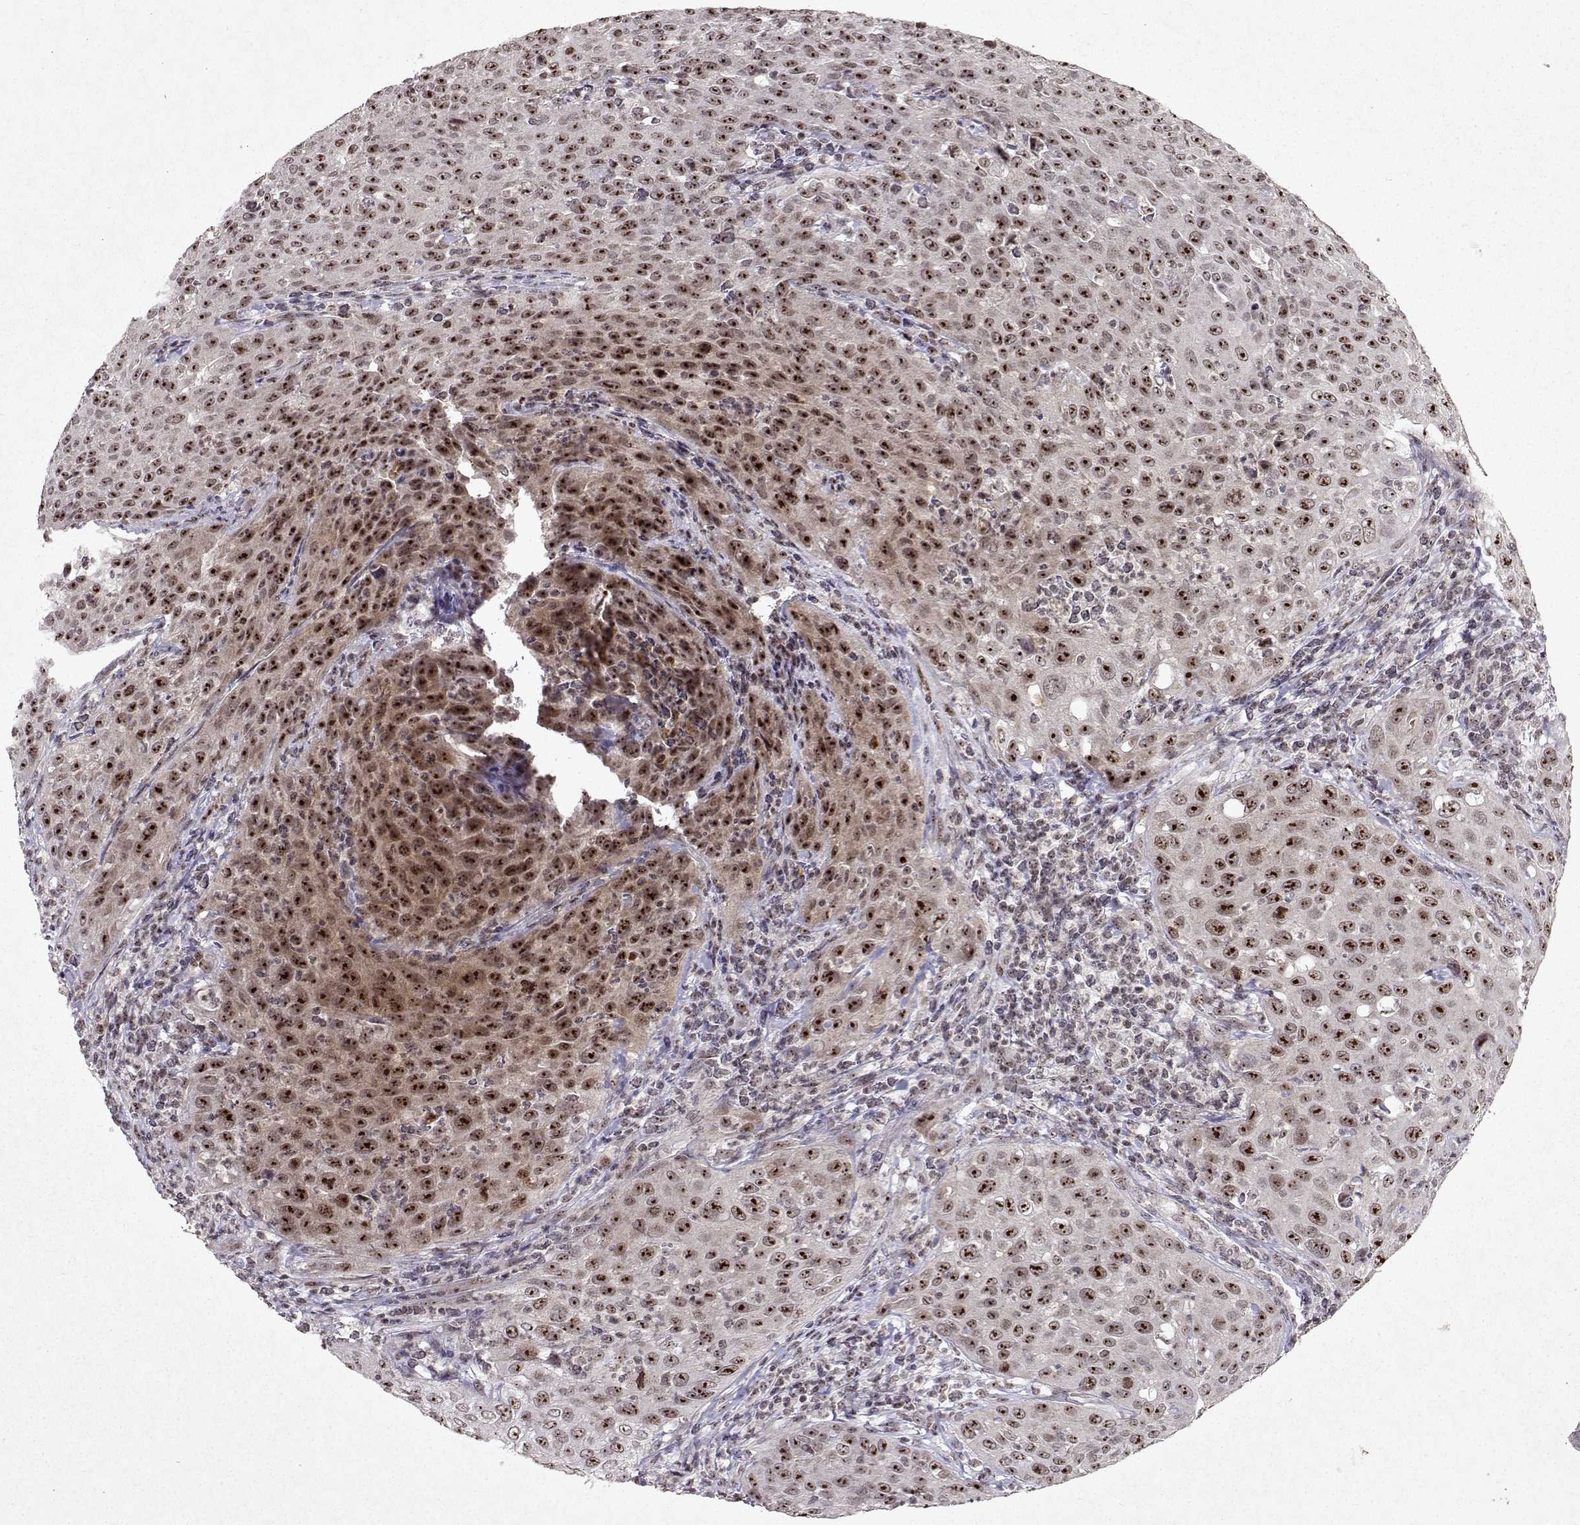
{"staining": {"intensity": "strong", "quantity": ">75%", "location": "nuclear"}, "tissue": "cervical cancer", "cell_type": "Tumor cells", "image_type": "cancer", "snomed": [{"axis": "morphology", "description": "Squamous cell carcinoma, NOS"}, {"axis": "topography", "description": "Cervix"}], "caption": "Approximately >75% of tumor cells in human cervical cancer (squamous cell carcinoma) display strong nuclear protein positivity as visualized by brown immunohistochemical staining.", "gene": "DDX56", "patient": {"sex": "female", "age": 26}}